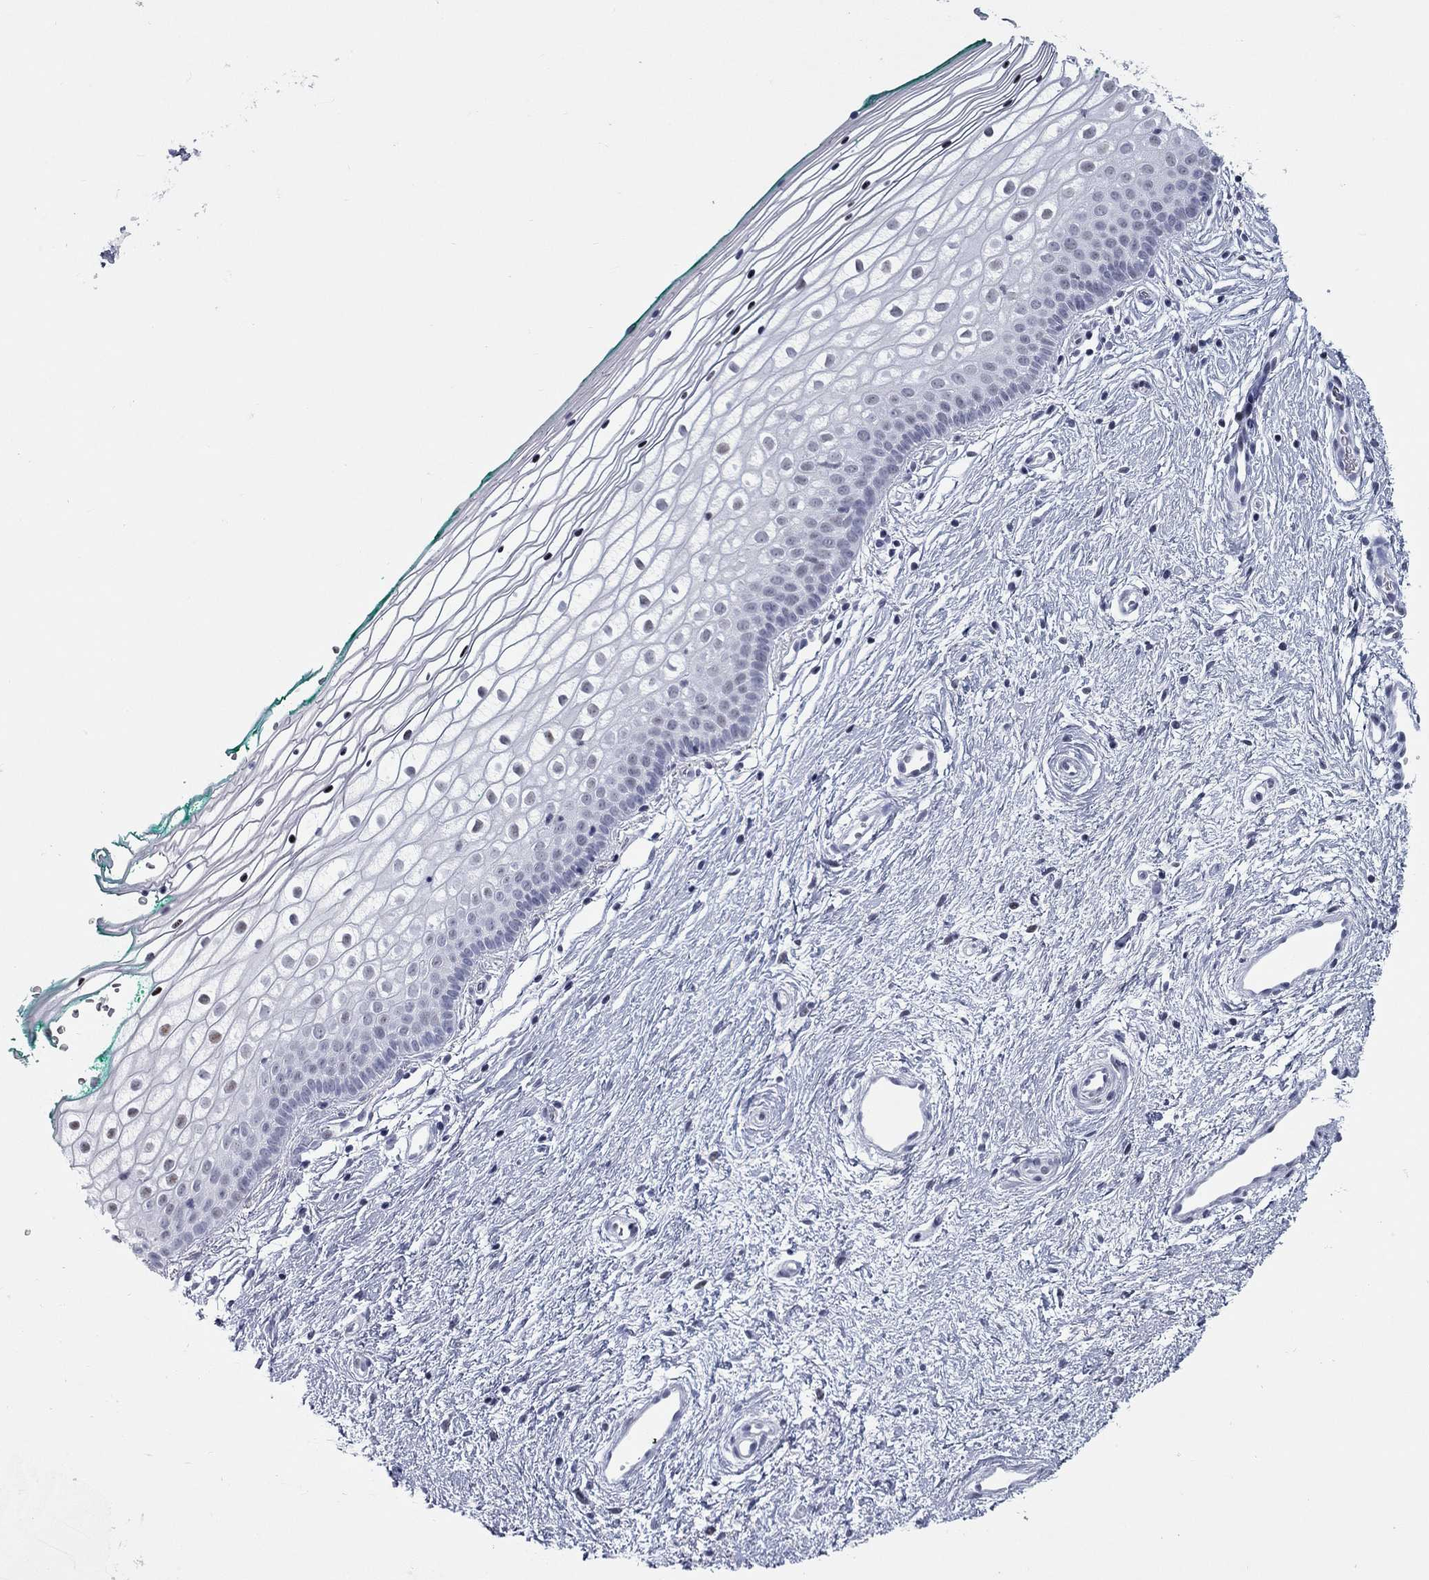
{"staining": {"intensity": "negative", "quantity": "none", "location": "none"}, "tissue": "vagina", "cell_type": "Squamous epithelial cells", "image_type": "normal", "snomed": [{"axis": "morphology", "description": "Normal tissue, NOS"}, {"axis": "topography", "description": "Vagina"}], "caption": "There is no significant expression in squamous epithelial cells of vagina. (DAB immunohistochemistry, high magnification).", "gene": "ASF1B", "patient": {"sex": "female", "age": 36}}